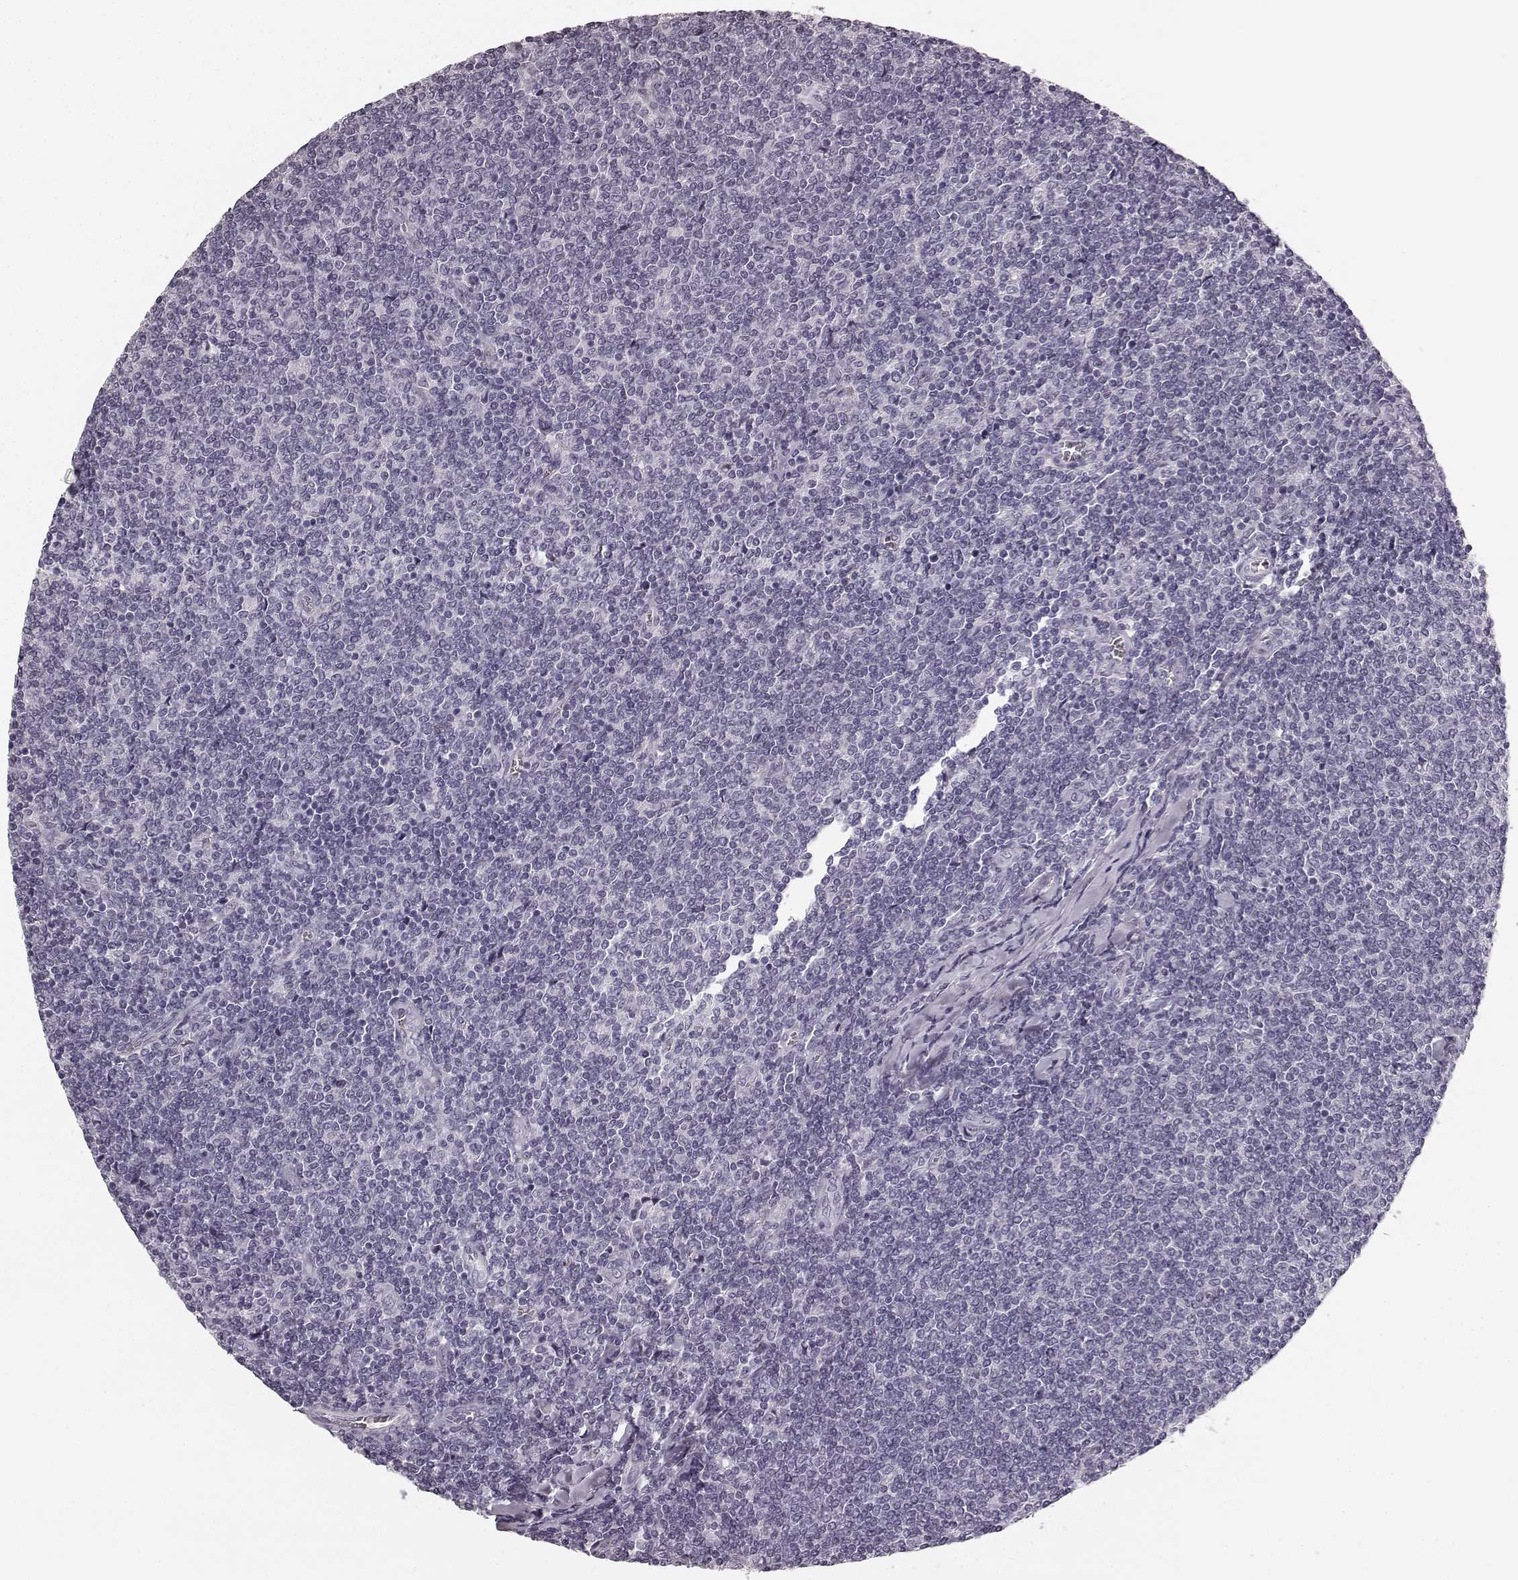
{"staining": {"intensity": "negative", "quantity": "none", "location": "none"}, "tissue": "lymphoma", "cell_type": "Tumor cells", "image_type": "cancer", "snomed": [{"axis": "morphology", "description": "Malignant lymphoma, non-Hodgkin's type, Low grade"}, {"axis": "topography", "description": "Lymph node"}], "caption": "Immunohistochemistry of human low-grade malignant lymphoma, non-Hodgkin's type demonstrates no expression in tumor cells.", "gene": "TMPRSS15", "patient": {"sex": "male", "age": 52}}